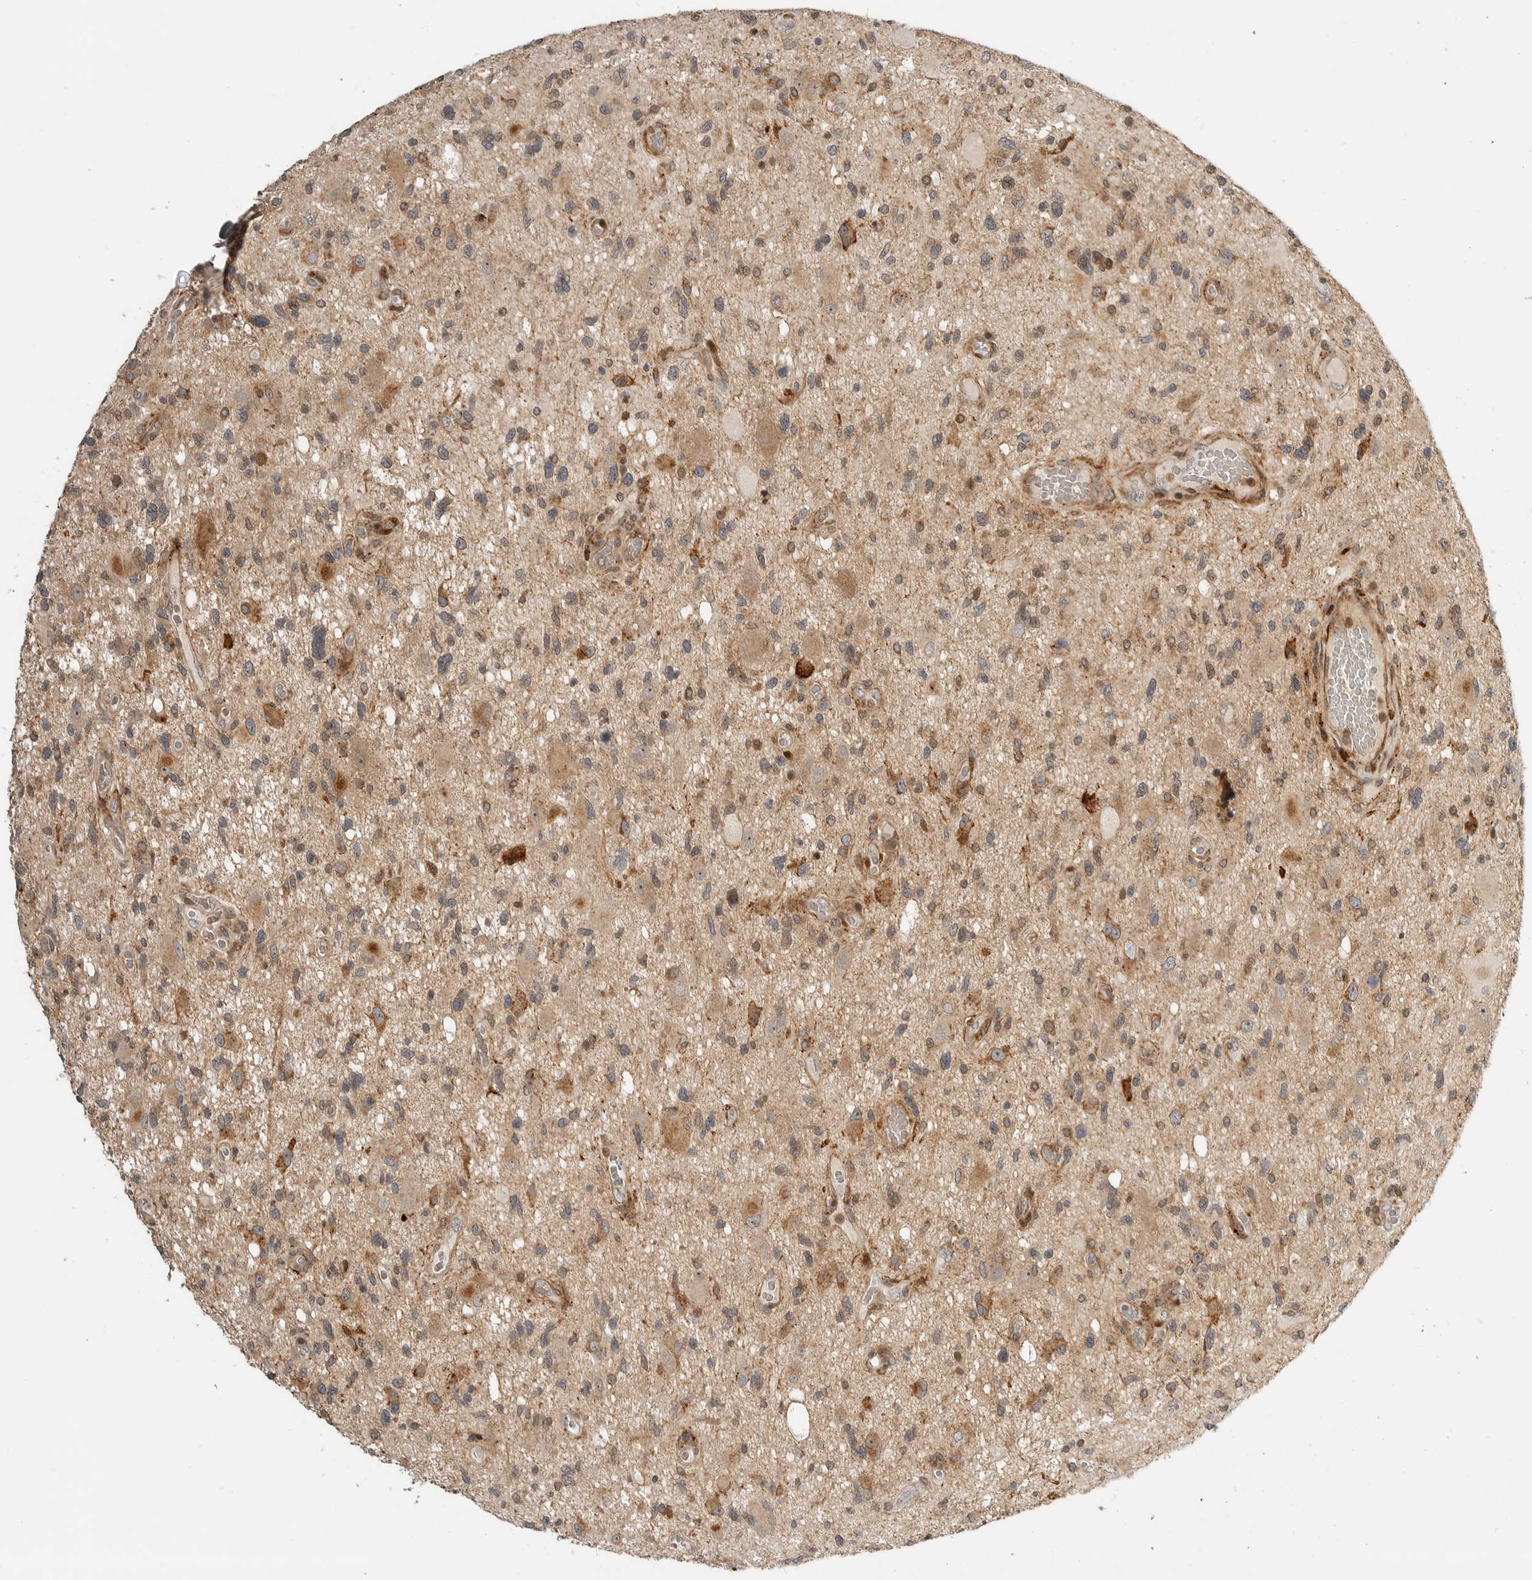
{"staining": {"intensity": "moderate", "quantity": "25%-75%", "location": "cytoplasmic/membranous"}, "tissue": "glioma", "cell_type": "Tumor cells", "image_type": "cancer", "snomed": [{"axis": "morphology", "description": "Glioma, malignant, High grade"}, {"axis": "topography", "description": "Brain"}], "caption": "This is an image of immunohistochemistry staining of malignant high-grade glioma, which shows moderate positivity in the cytoplasmic/membranous of tumor cells.", "gene": "CSNK1G3", "patient": {"sex": "male", "age": 33}}